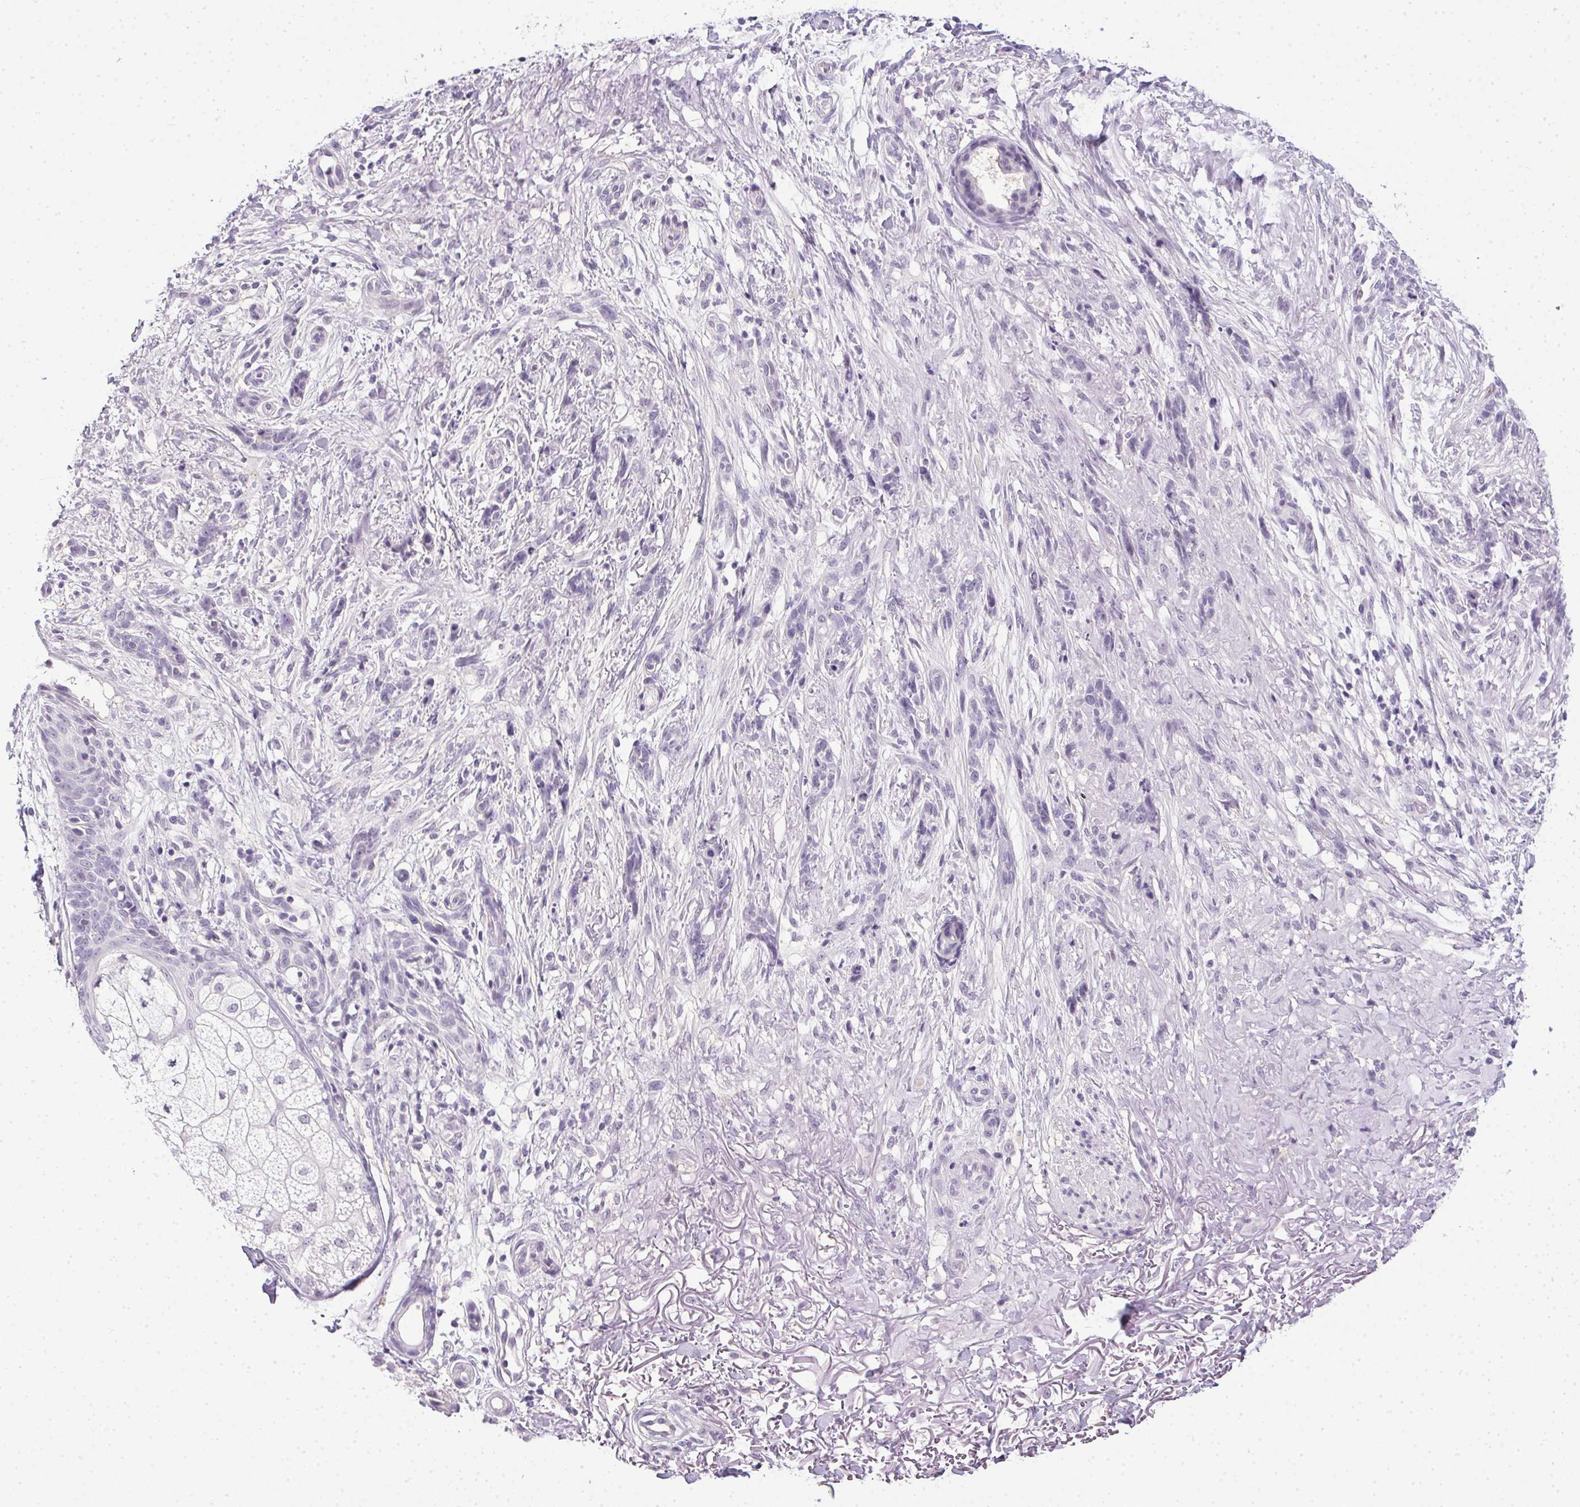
{"staining": {"intensity": "negative", "quantity": "none", "location": "none"}, "tissue": "skin cancer", "cell_type": "Tumor cells", "image_type": "cancer", "snomed": [{"axis": "morphology", "description": "Basal cell carcinoma"}, {"axis": "topography", "description": "Skin"}], "caption": "Skin cancer was stained to show a protein in brown. There is no significant staining in tumor cells.", "gene": "PRL", "patient": {"sex": "male", "age": 74}}